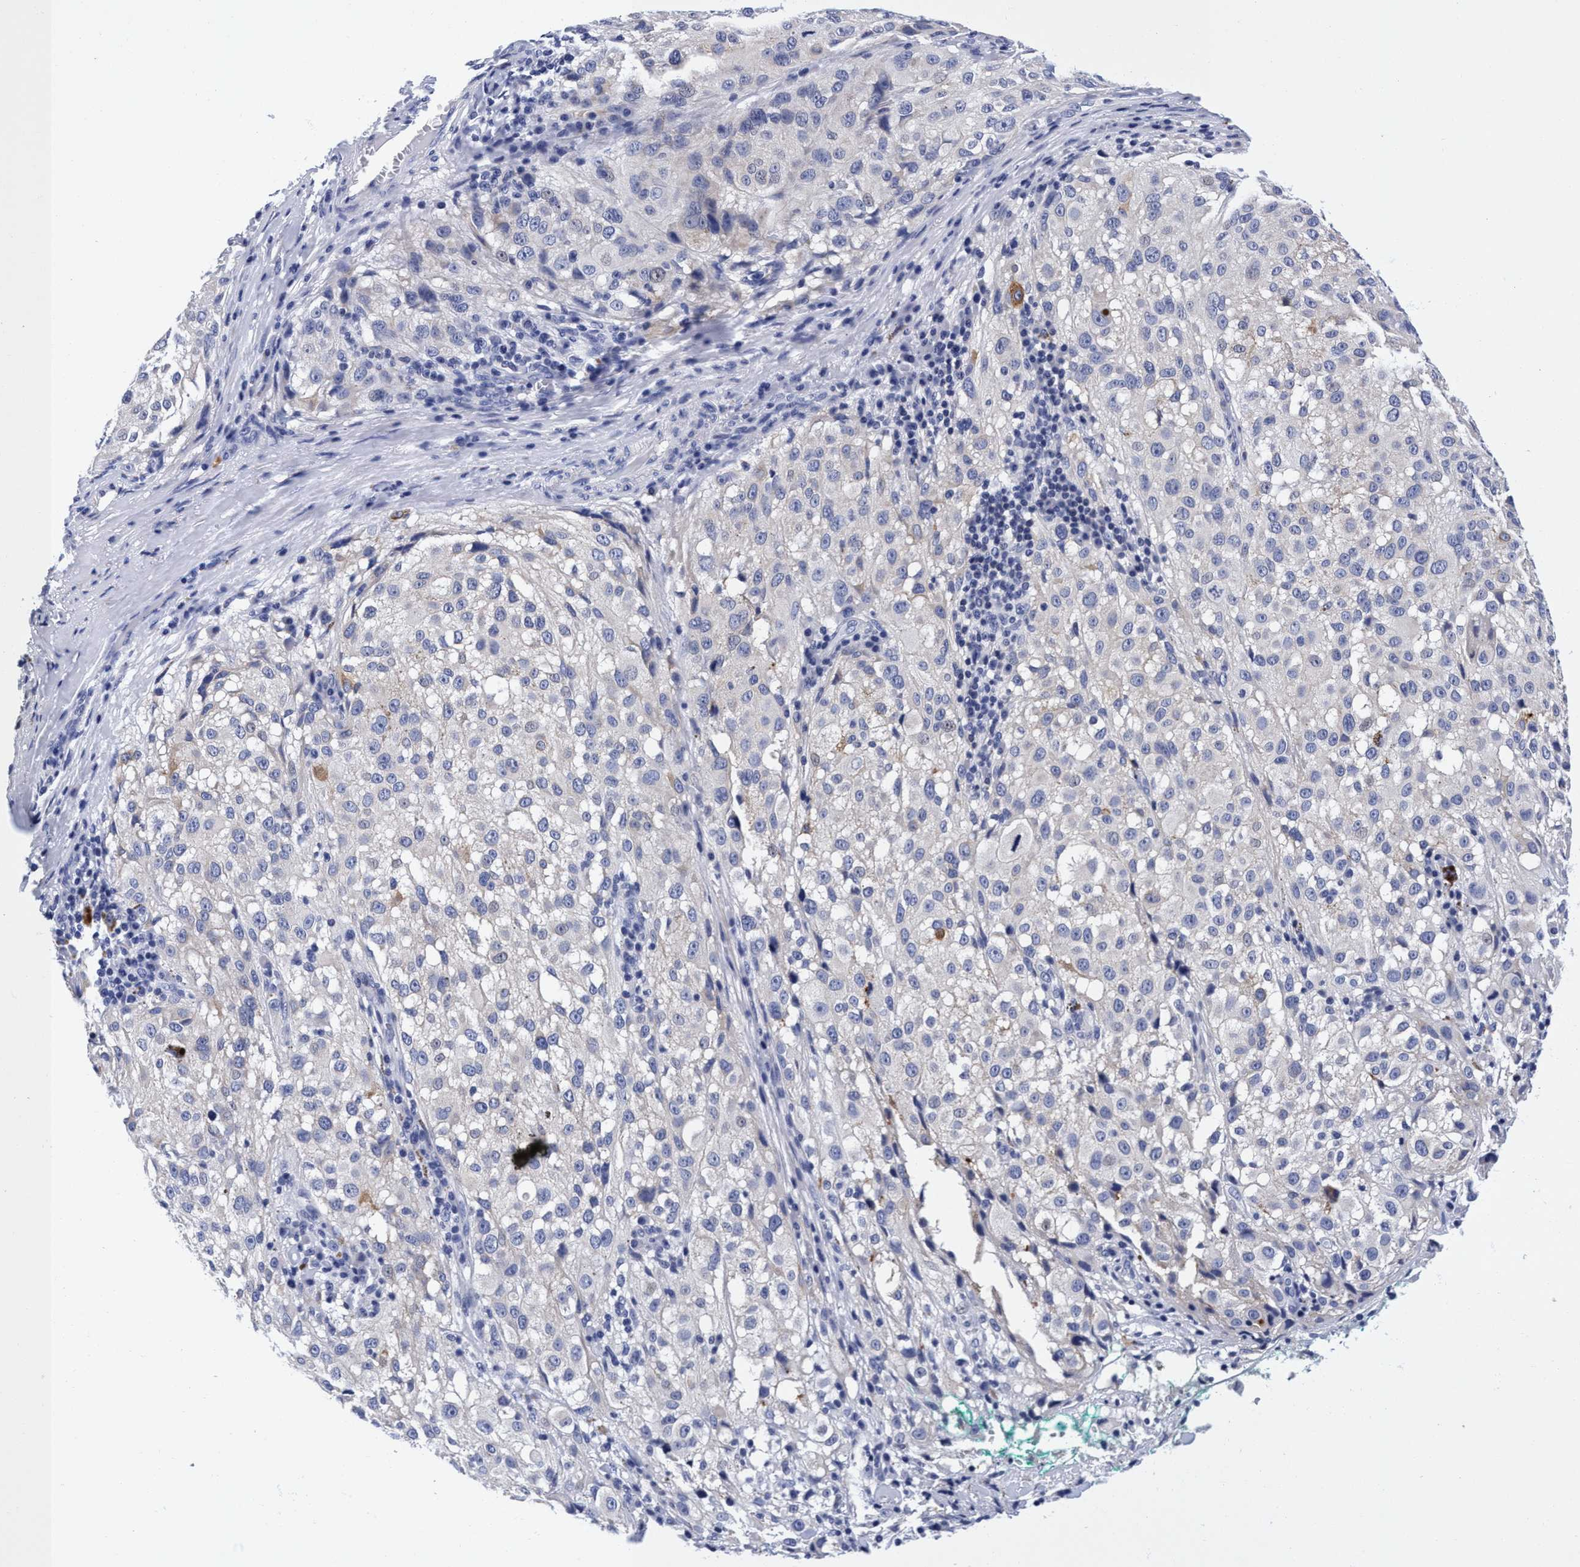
{"staining": {"intensity": "negative", "quantity": "none", "location": "none"}, "tissue": "melanoma", "cell_type": "Tumor cells", "image_type": "cancer", "snomed": [{"axis": "morphology", "description": "Necrosis, NOS"}, {"axis": "morphology", "description": "Malignant melanoma, NOS"}, {"axis": "topography", "description": "Skin"}], "caption": "Tumor cells are negative for protein expression in human malignant melanoma.", "gene": "PLPPR1", "patient": {"sex": "female", "age": 87}}